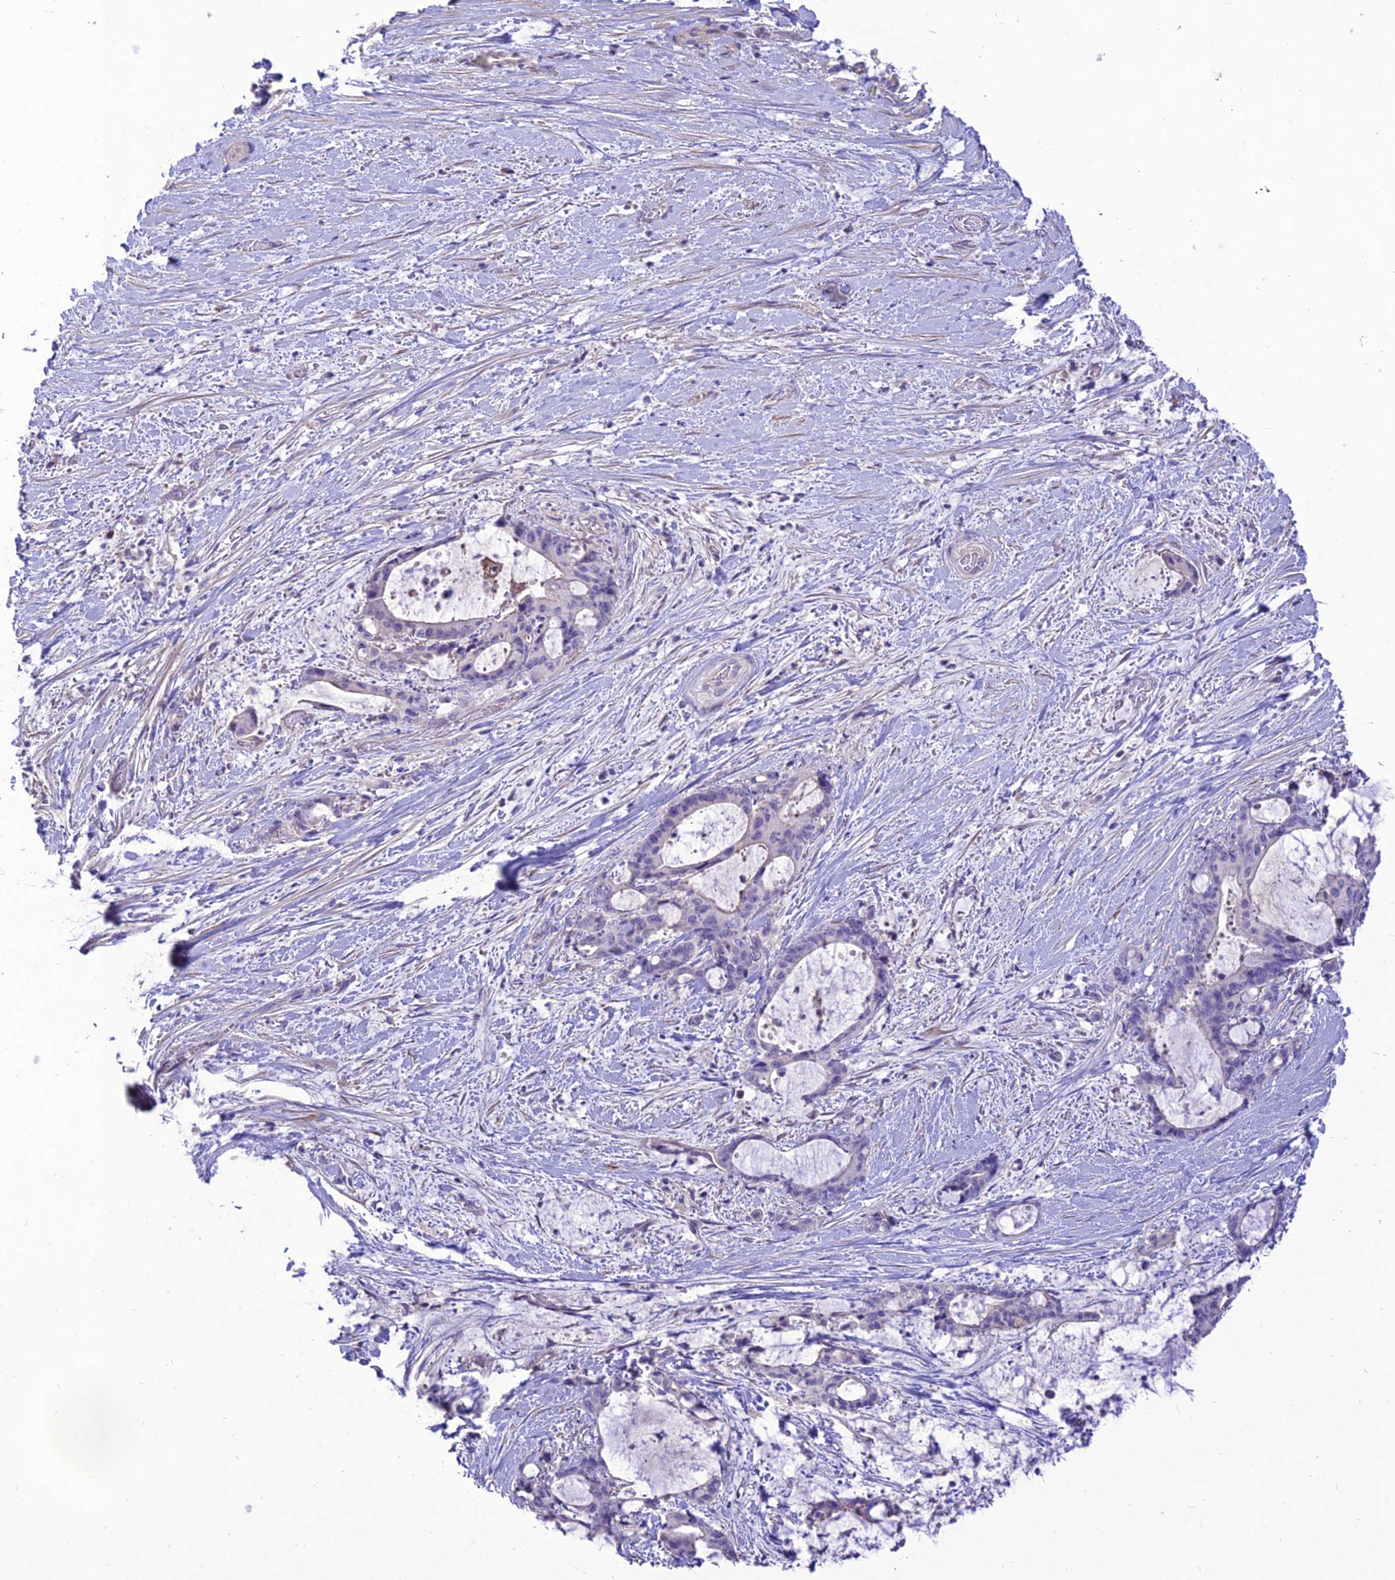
{"staining": {"intensity": "negative", "quantity": "none", "location": "none"}, "tissue": "liver cancer", "cell_type": "Tumor cells", "image_type": "cancer", "snomed": [{"axis": "morphology", "description": "Normal tissue, NOS"}, {"axis": "morphology", "description": "Cholangiocarcinoma"}, {"axis": "topography", "description": "Liver"}, {"axis": "topography", "description": "Peripheral nerve tissue"}], "caption": "Tumor cells are negative for brown protein staining in cholangiocarcinoma (liver).", "gene": "TEKT3", "patient": {"sex": "female", "age": 73}}